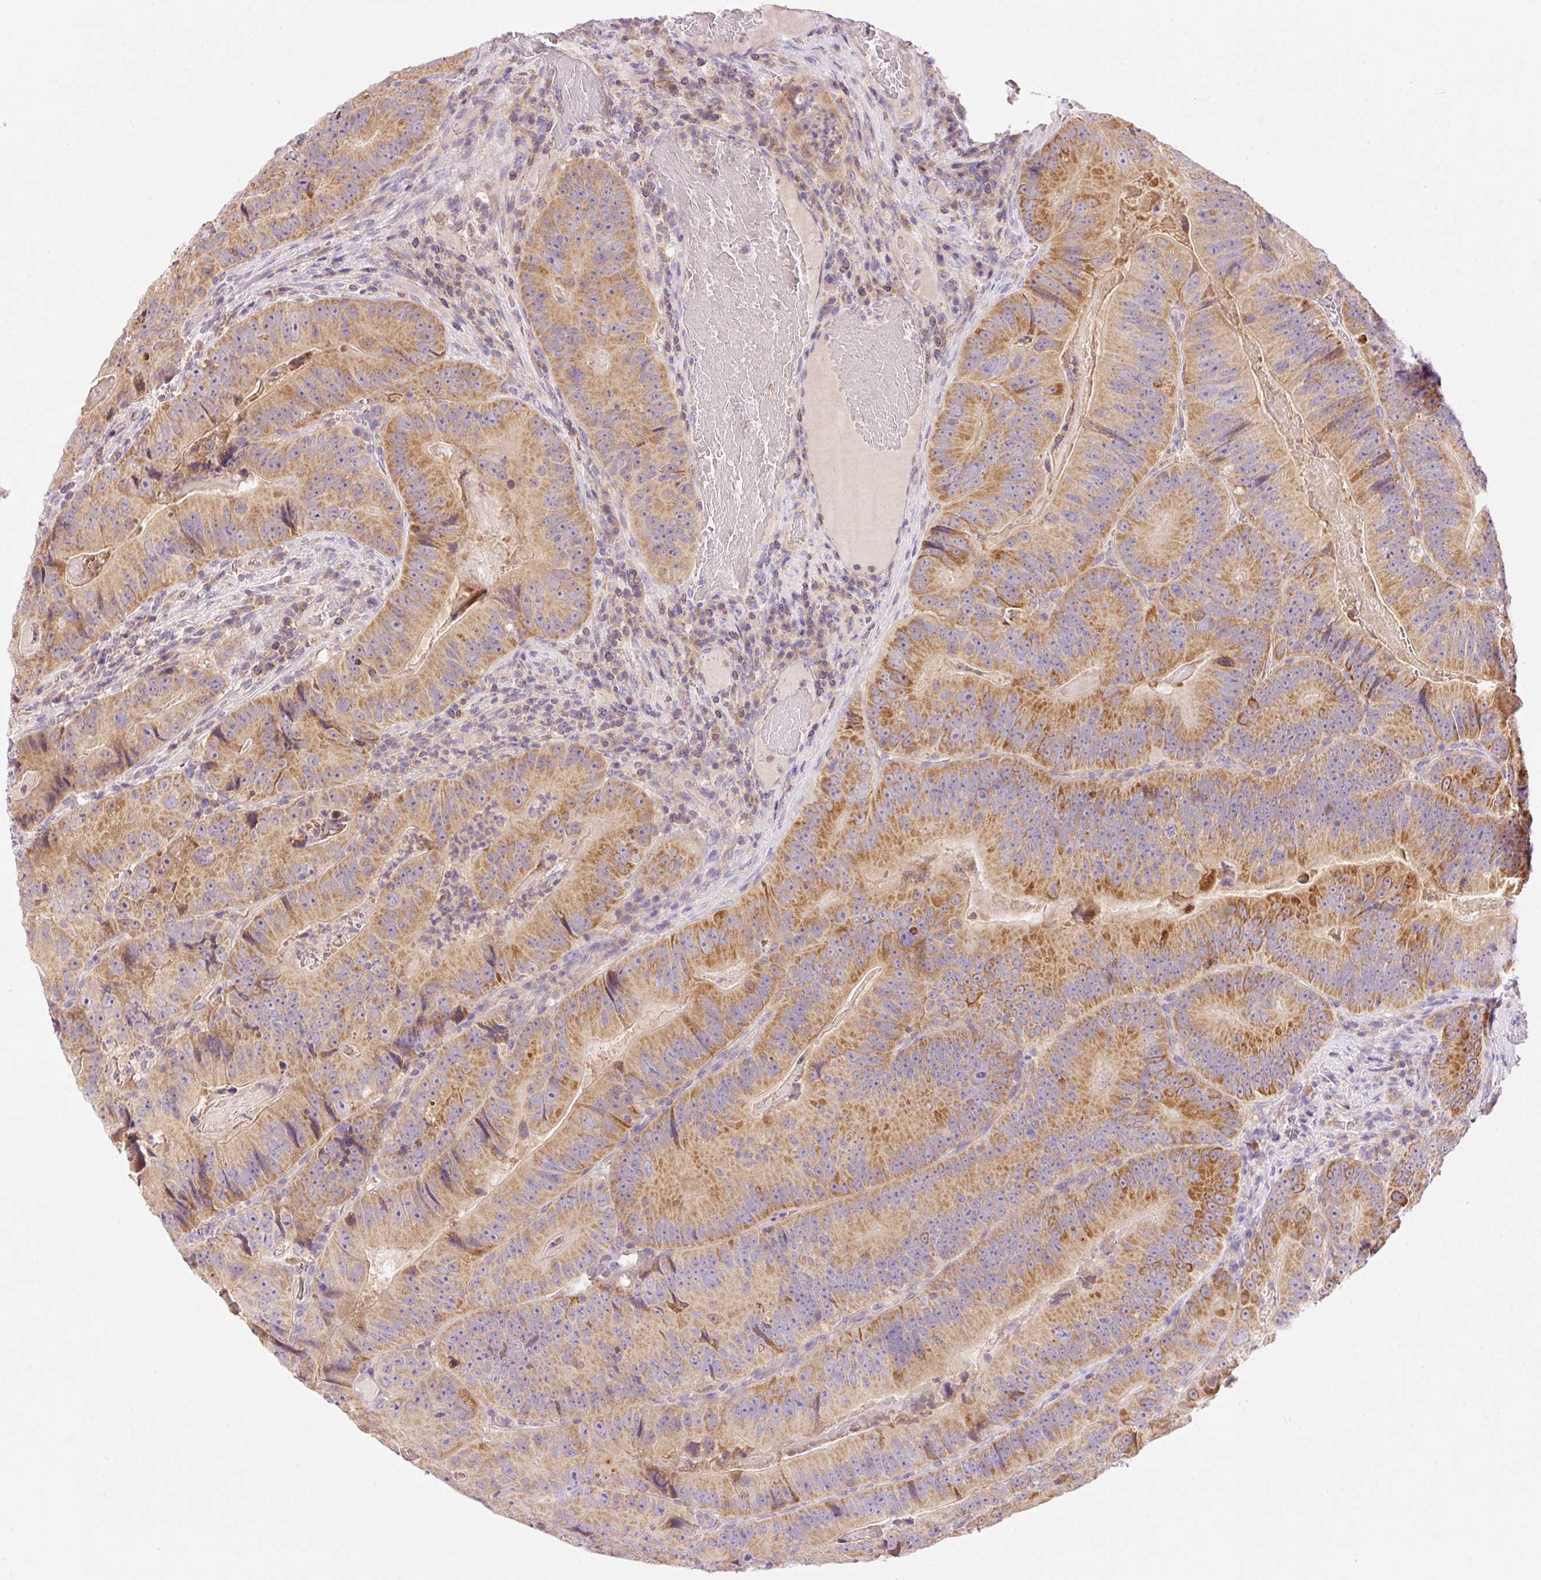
{"staining": {"intensity": "moderate", "quantity": ">75%", "location": "cytoplasmic/membranous"}, "tissue": "colorectal cancer", "cell_type": "Tumor cells", "image_type": "cancer", "snomed": [{"axis": "morphology", "description": "Adenocarcinoma, NOS"}, {"axis": "topography", "description": "Colon"}], "caption": "Moderate cytoplasmic/membranous protein expression is seen in about >75% of tumor cells in adenocarcinoma (colorectal).", "gene": "IMMT", "patient": {"sex": "female", "age": 86}}